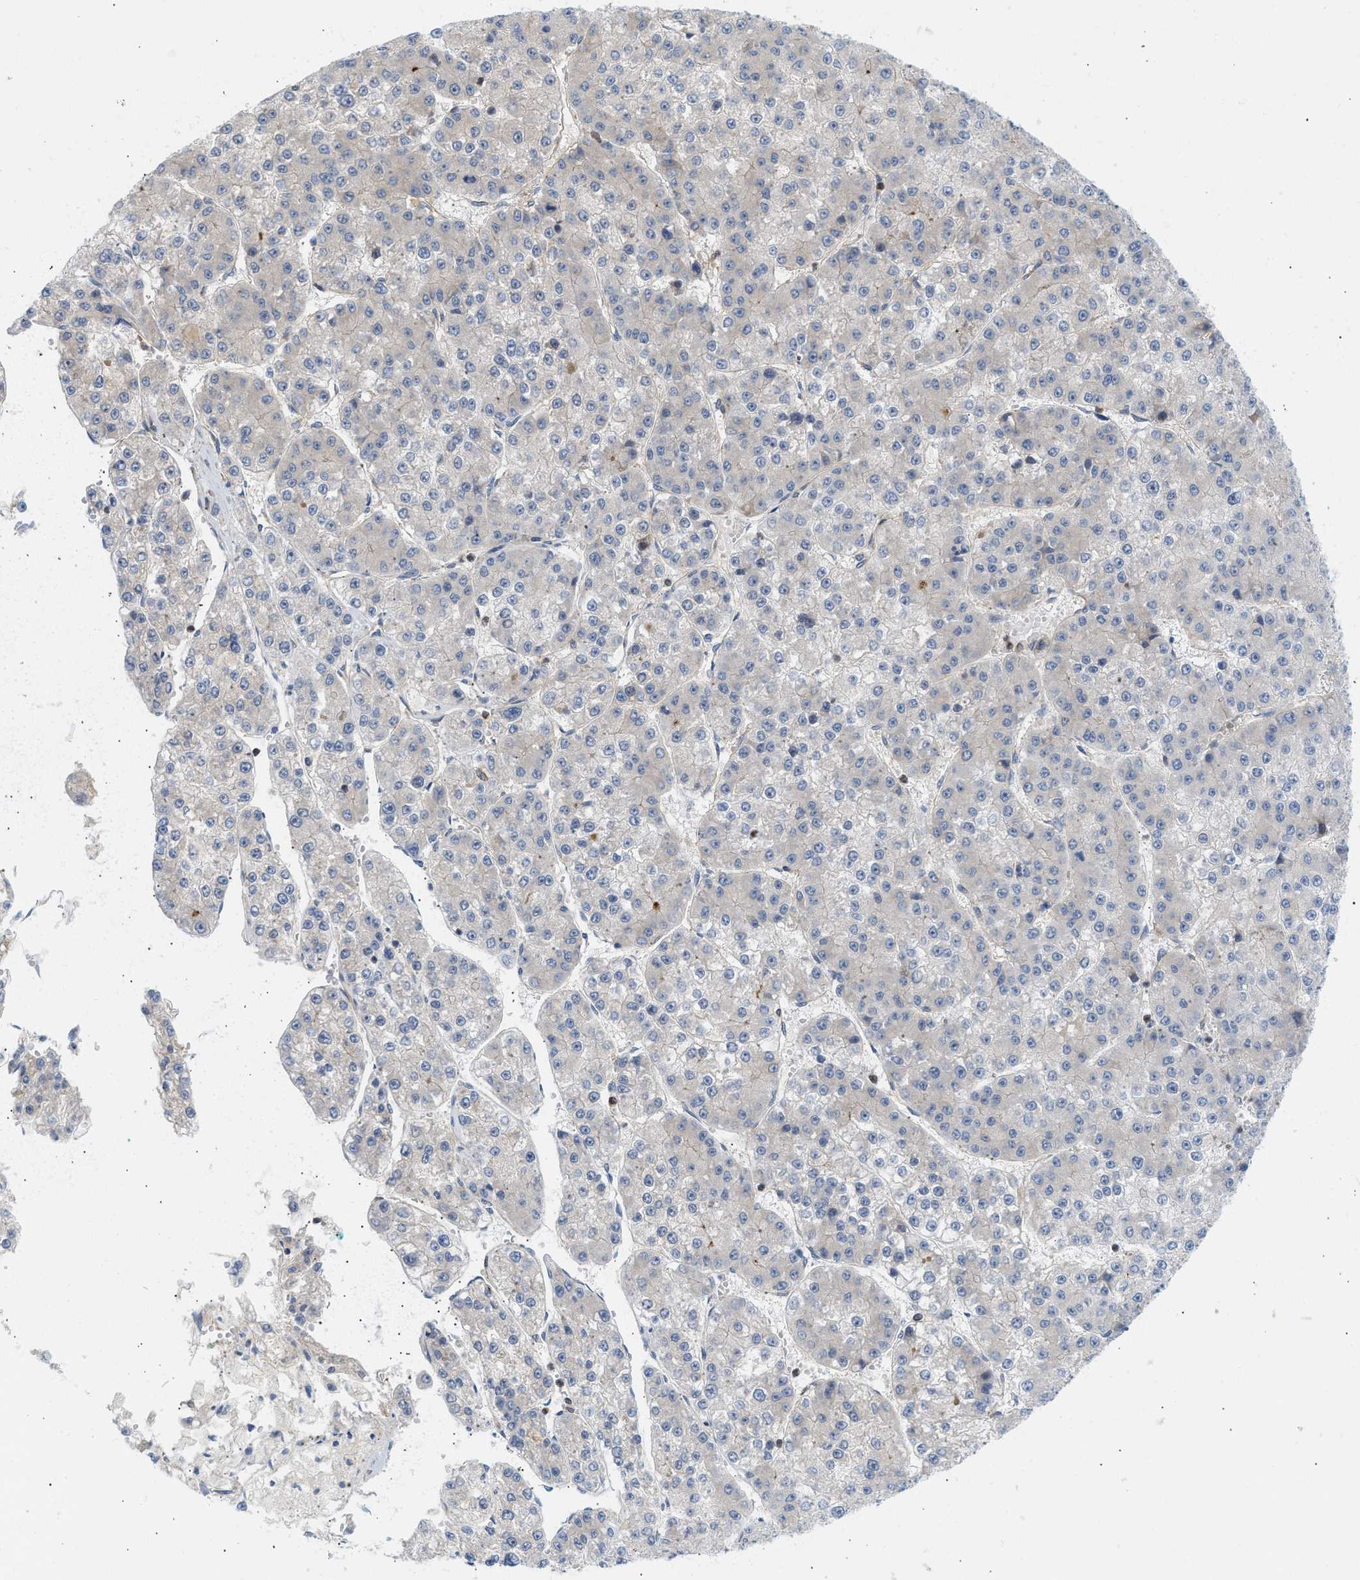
{"staining": {"intensity": "negative", "quantity": "none", "location": "none"}, "tissue": "liver cancer", "cell_type": "Tumor cells", "image_type": "cancer", "snomed": [{"axis": "morphology", "description": "Carcinoma, Hepatocellular, NOS"}, {"axis": "topography", "description": "Liver"}], "caption": "Human liver hepatocellular carcinoma stained for a protein using IHC exhibits no staining in tumor cells.", "gene": "STRN", "patient": {"sex": "female", "age": 73}}